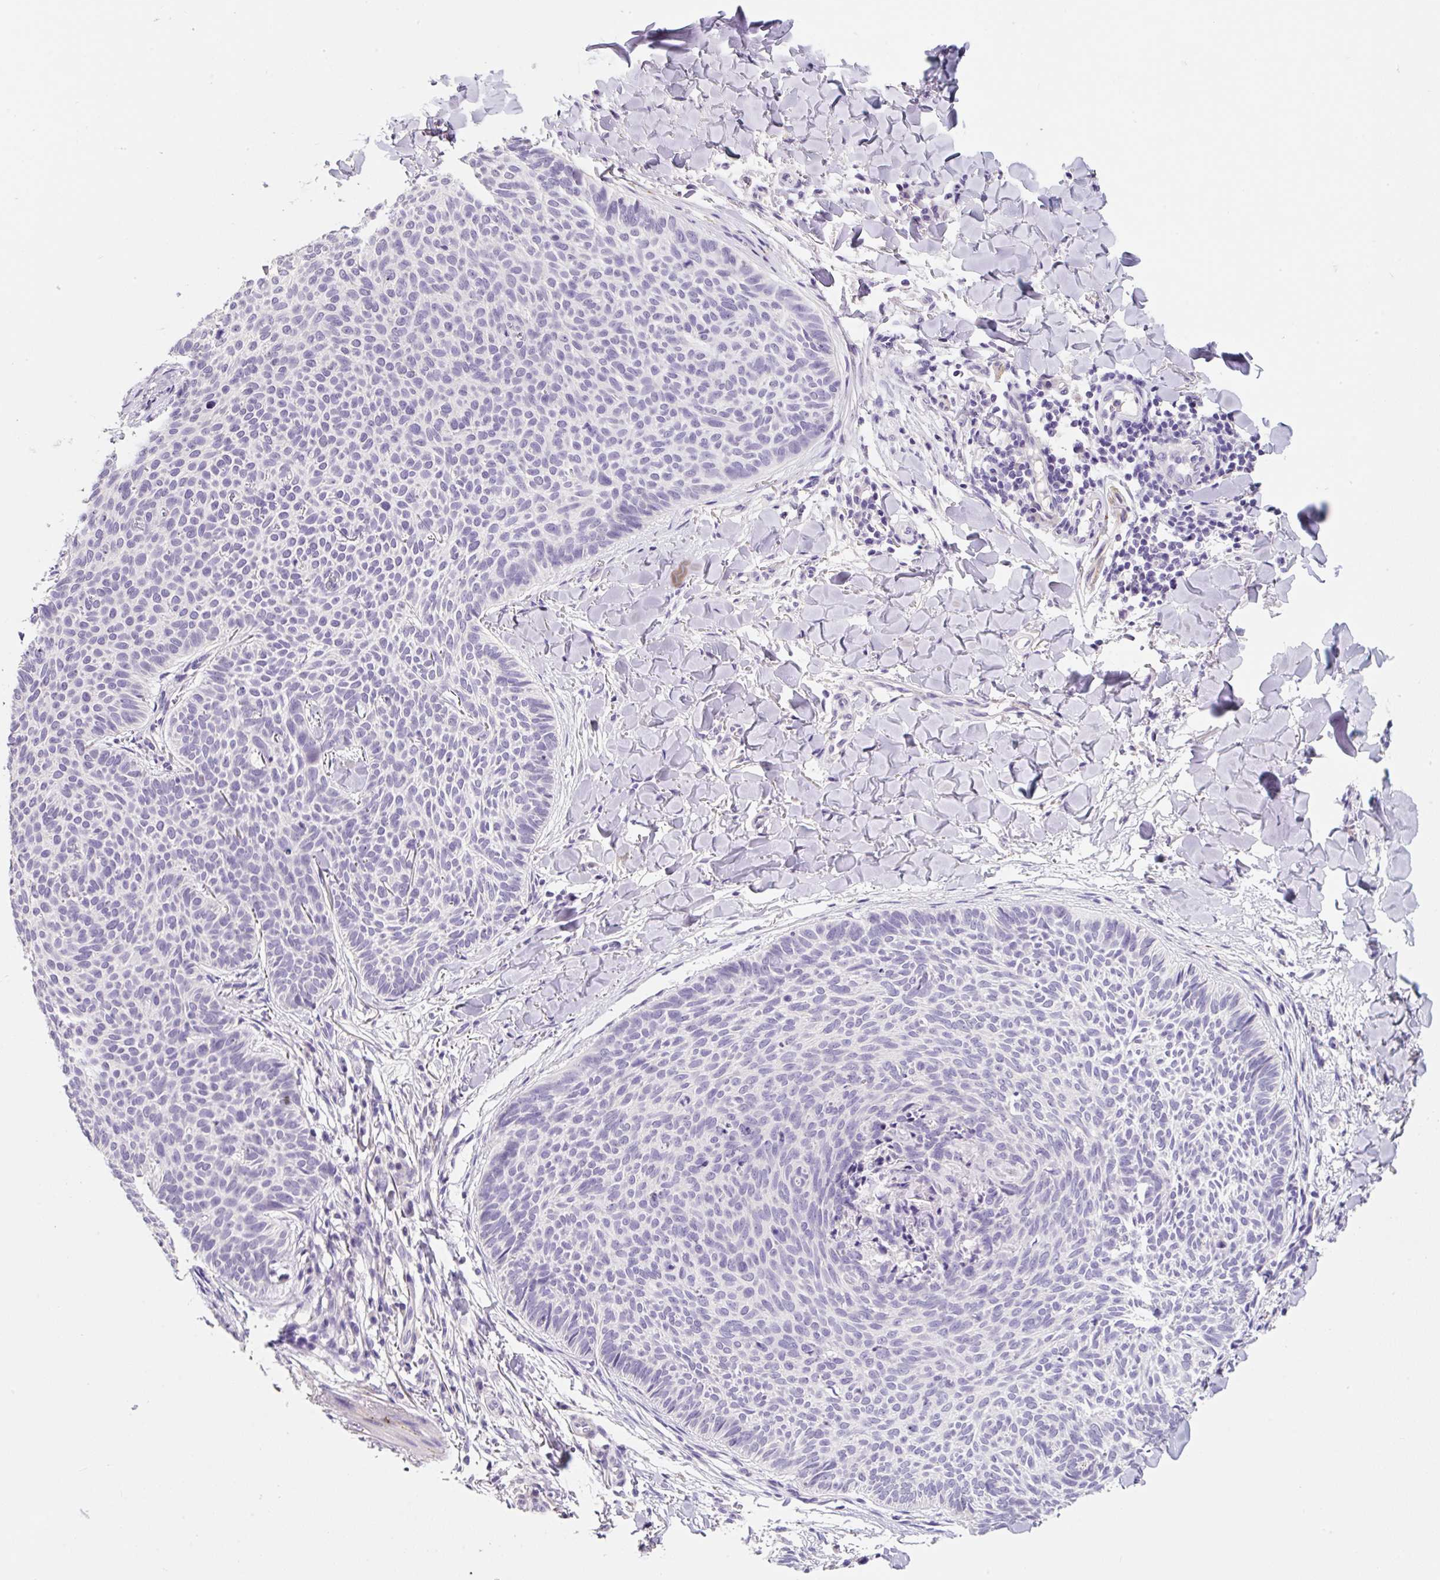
{"staining": {"intensity": "negative", "quantity": "none", "location": "none"}, "tissue": "skin cancer", "cell_type": "Tumor cells", "image_type": "cancer", "snomed": [{"axis": "morphology", "description": "Normal tissue, NOS"}, {"axis": "morphology", "description": "Basal cell carcinoma"}, {"axis": "topography", "description": "Skin"}], "caption": "Micrograph shows no significant protein expression in tumor cells of basal cell carcinoma (skin). The staining is performed using DAB (3,3'-diaminobenzidine) brown chromogen with nuclei counter-stained in using hematoxylin.", "gene": "SYP", "patient": {"sex": "male", "age": 50}}